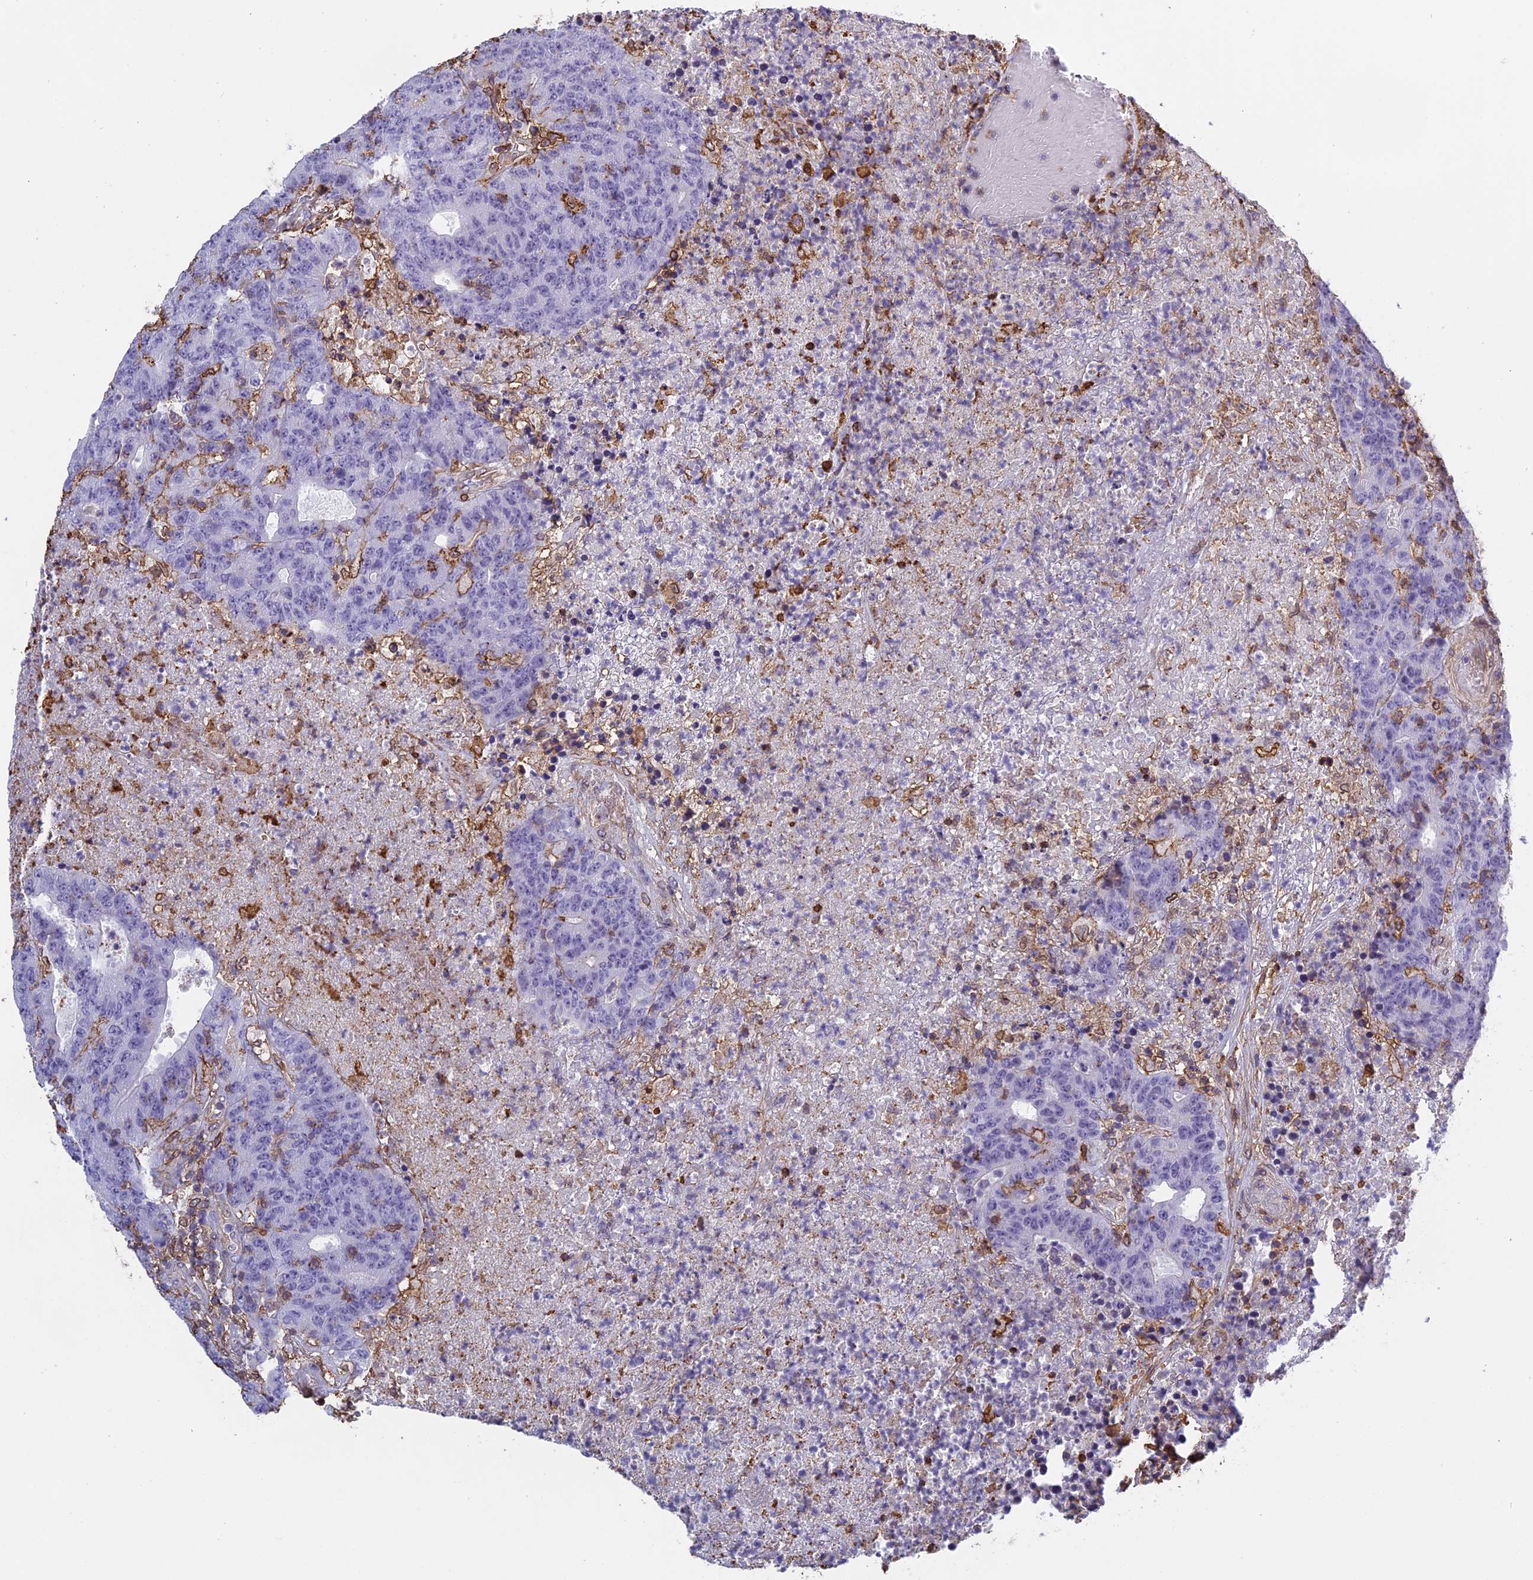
{"staining": {"intensity": "negative", "quantity": "none", "location": "none"}, "tissue": "colorectal cancer", "cell_type": "Tumor cells", "image_type": "cancer", "snomed": [{"axis": "morphology", "description": "Adenocarcinoma, NOS"}, {"axis": "topography", "description": "Colon"}], "caption": "The histopathology image shows no staining of tumor cells in colorectal adenocarcinoma. (DAB (3,3'-diaminobenzidine) IHC, high magnification).", "gene": "TMEM255B", "patient": {"sex": "female", "age": 75}}